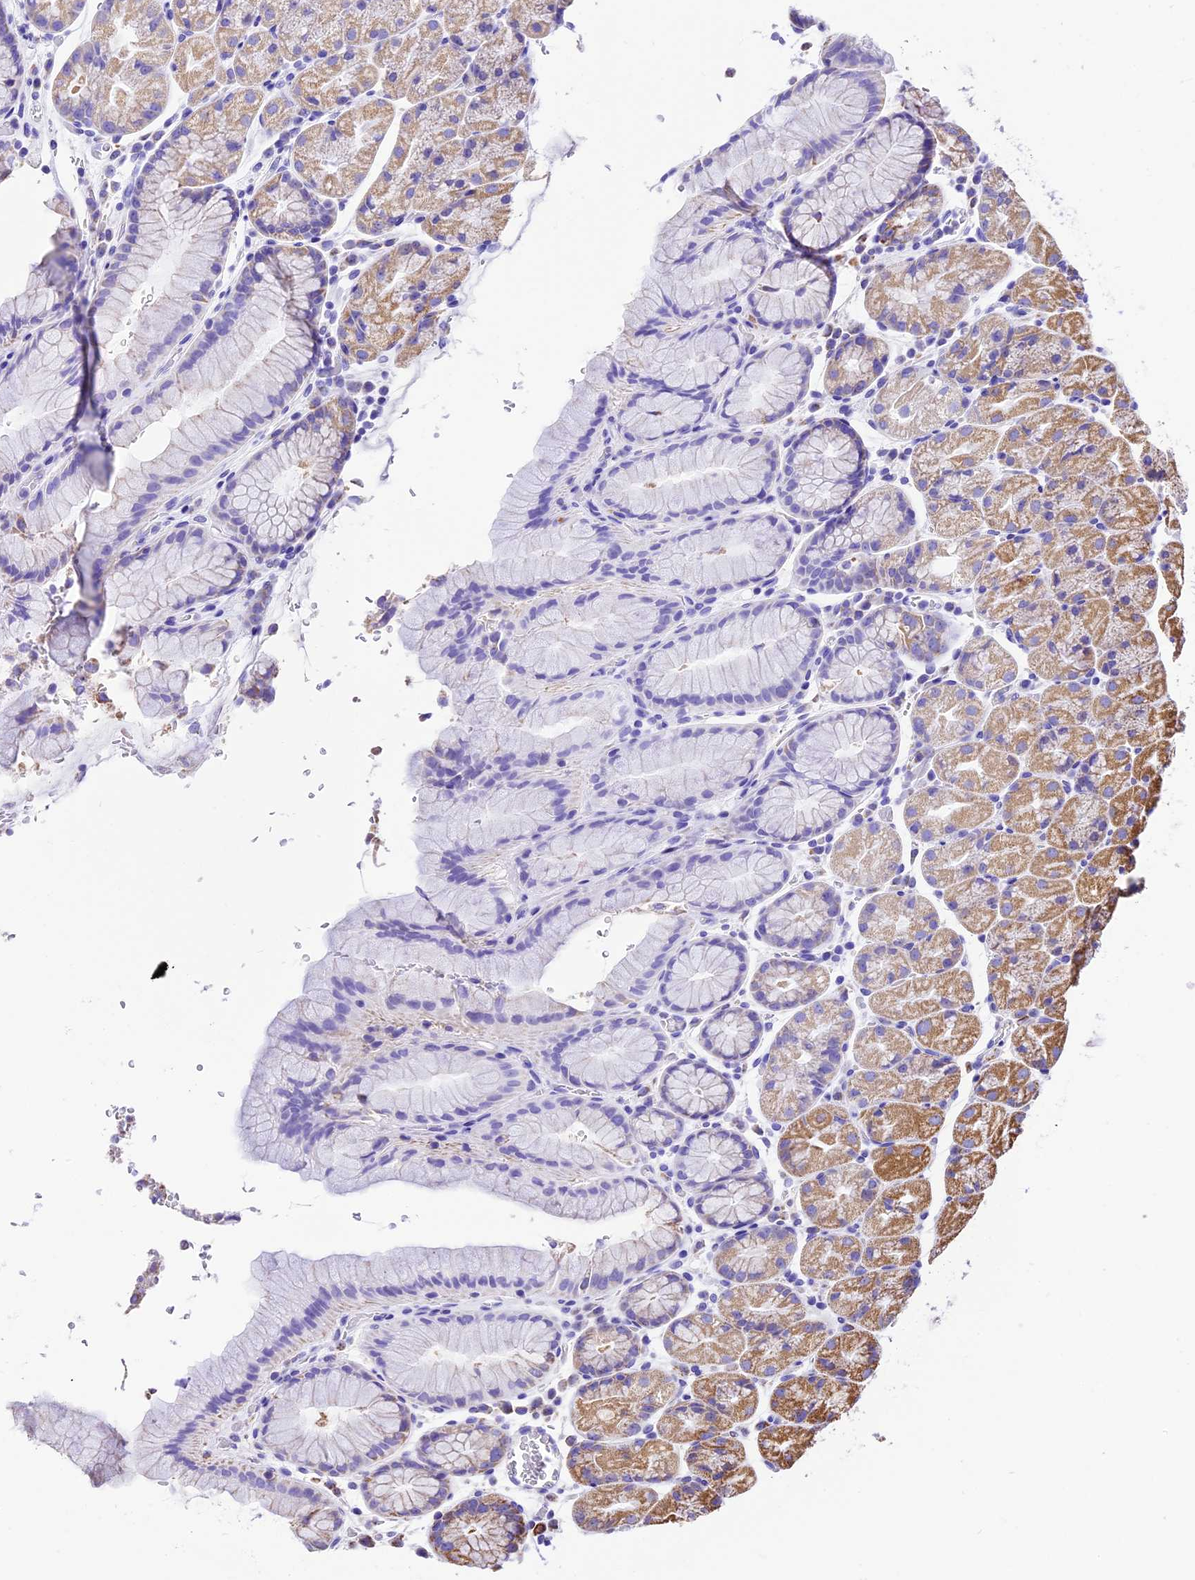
{"staining": {"intensity": "moderate", "quantity": "25%-75%", "location": "cytoplasmic/membranous"}, "tissue": "stomach", "cell_type": "Glandular cells", "image_type": "normal", "snomed": [{"axis": "morphology", "description": "Normal tissue, NOS"}, {"axis": "topography", "description": "Stomach, upper"}, {"axis": "topography", "description": "Stomach, lower"}], "caption": "Immunohistochemical staining of benign stomach reveals moderate cytoplasmic/membranous protein staining in about 25%-75% of glandular cells. (Brightfield microscopy of DAB IHC at high magnification).", "gene": "DCAF5", "patient": {"sex": "male", "age": 67}}